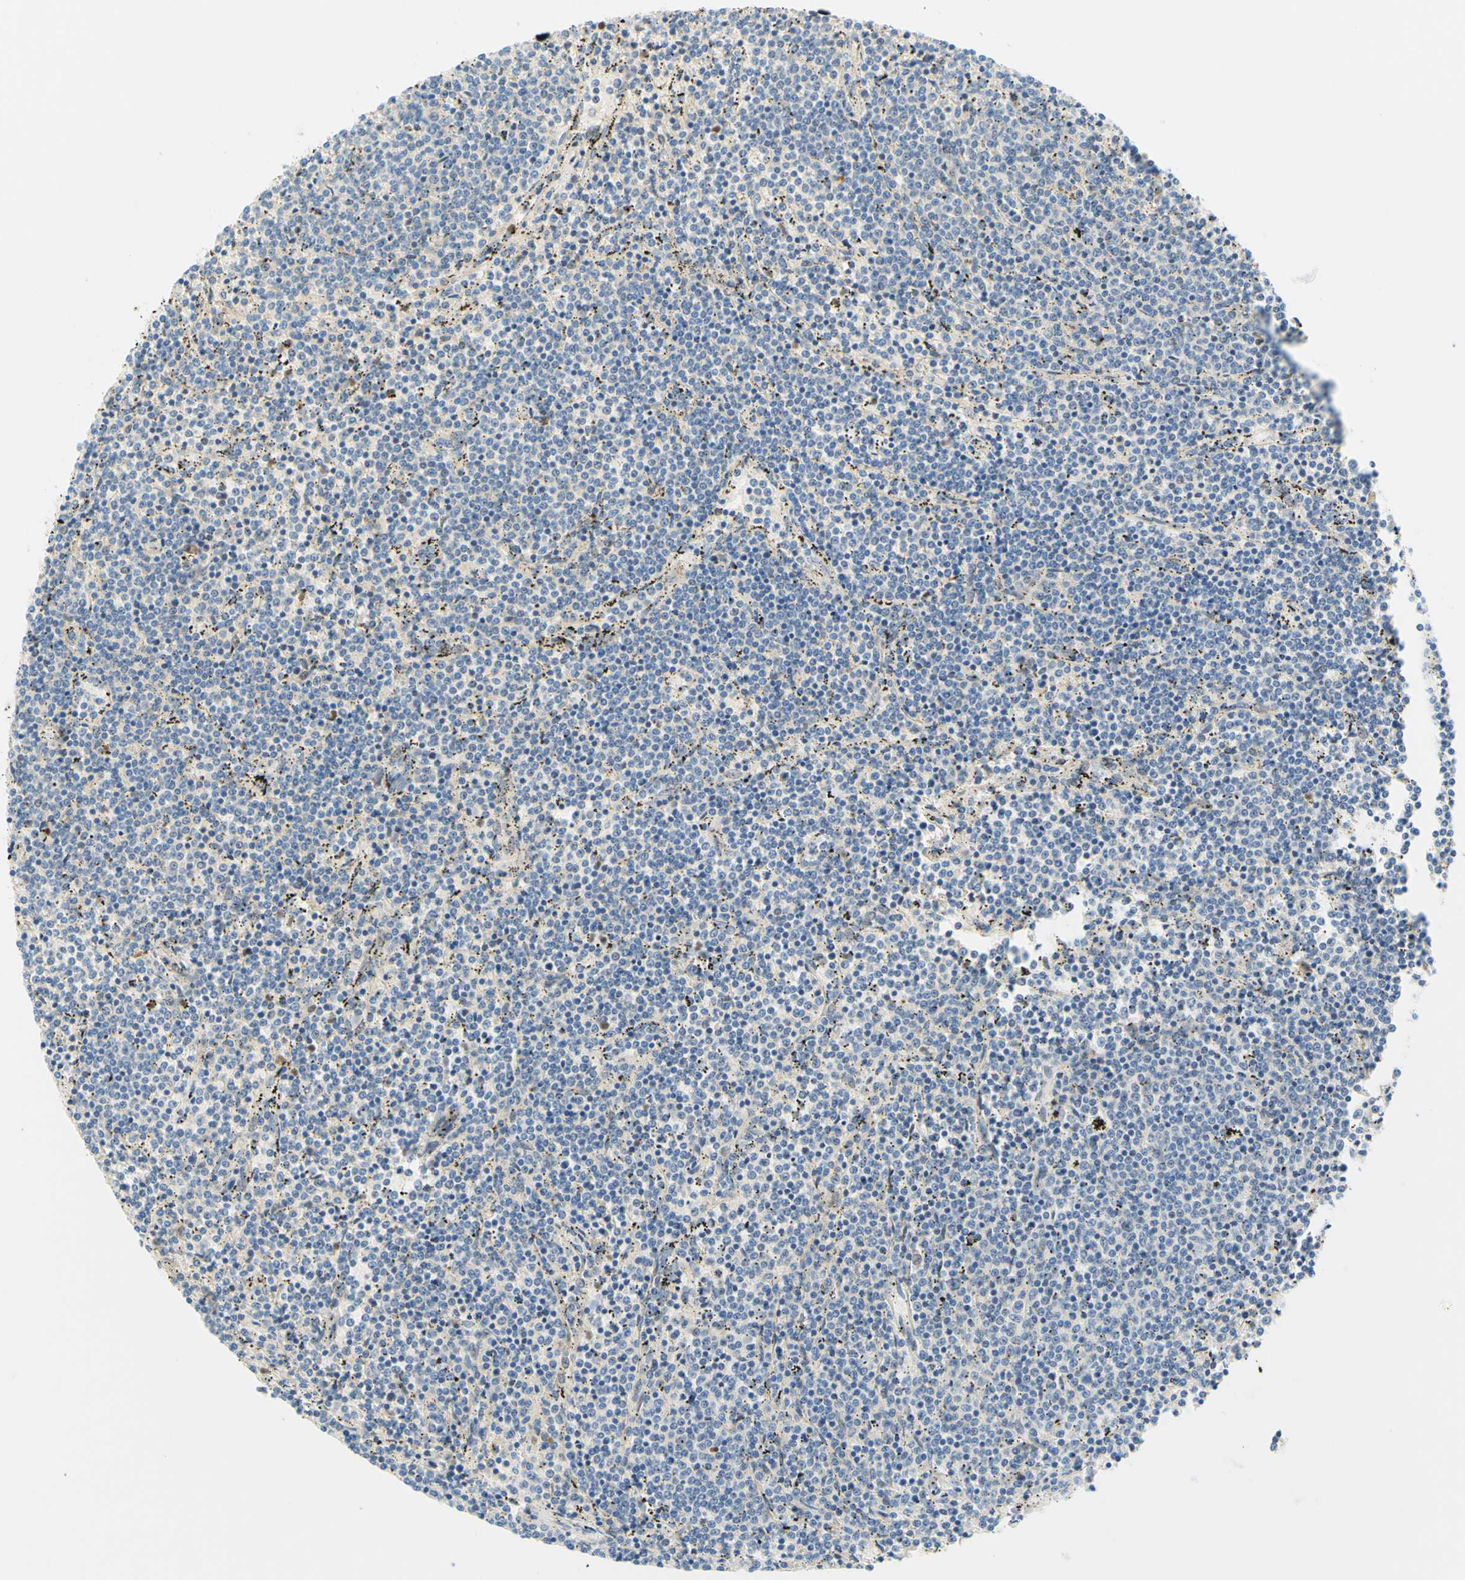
{"staining": {"intensity": "negative", "quantity": "none", "location": "none"}, "tissue": "lymphoma", "cell_type": "Tumor cells", "image_type": "cancer", "snomed": [{"axis": "morphology", "description": "Malignant lymphoma, non-Hodgkin's type, Low grade"}, {"axis": "topography", "description": "Spleen"}], "caption": "Malignant lymphoma, non-Hodgkin's type (low-grade) was stained to show a protein in brown. There is no significant positivity in tumor cells.", "gene": "ENTREP2", "patient": {"sex": "female", "age": 50}}